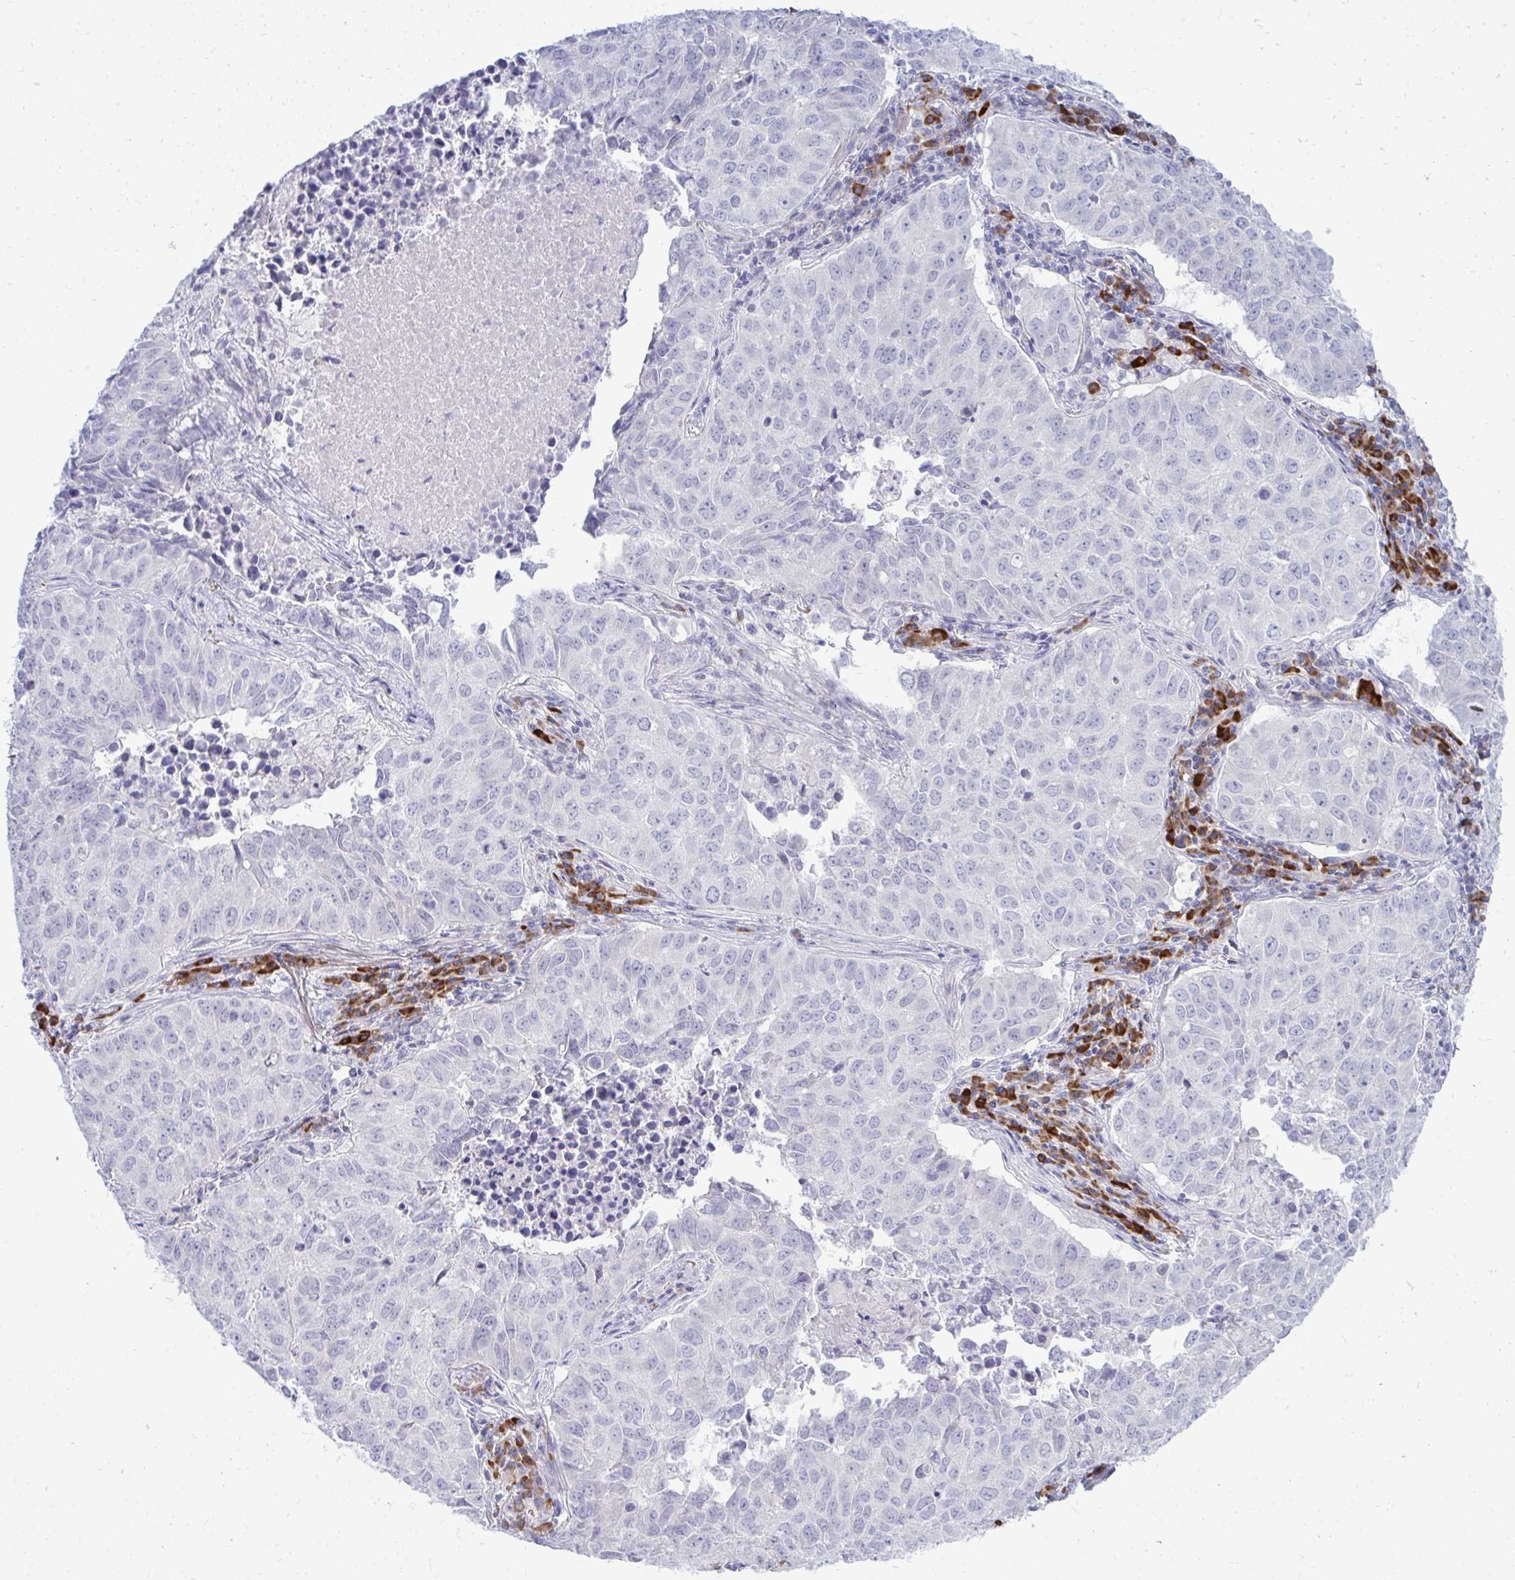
{"staining": {"intensity": "negative", "quantity": "none", "location": "none"}, "tissue": "lung cancer", "cell_type": "Tumor cells", "image_type": "cancer", "snomed": [{"axis": "morphology", "description": "Adenocarcinoma, NOS"}, {"axis": "topography", "description": "Lung"}], "caption": "High power microscopy histopathology image of an IHC image of adenocarcinoma (lung), revealing no significant expression in tumor cells.", "gene": "TSPEAR", "patient": {"sex": "female", "age": 50}}